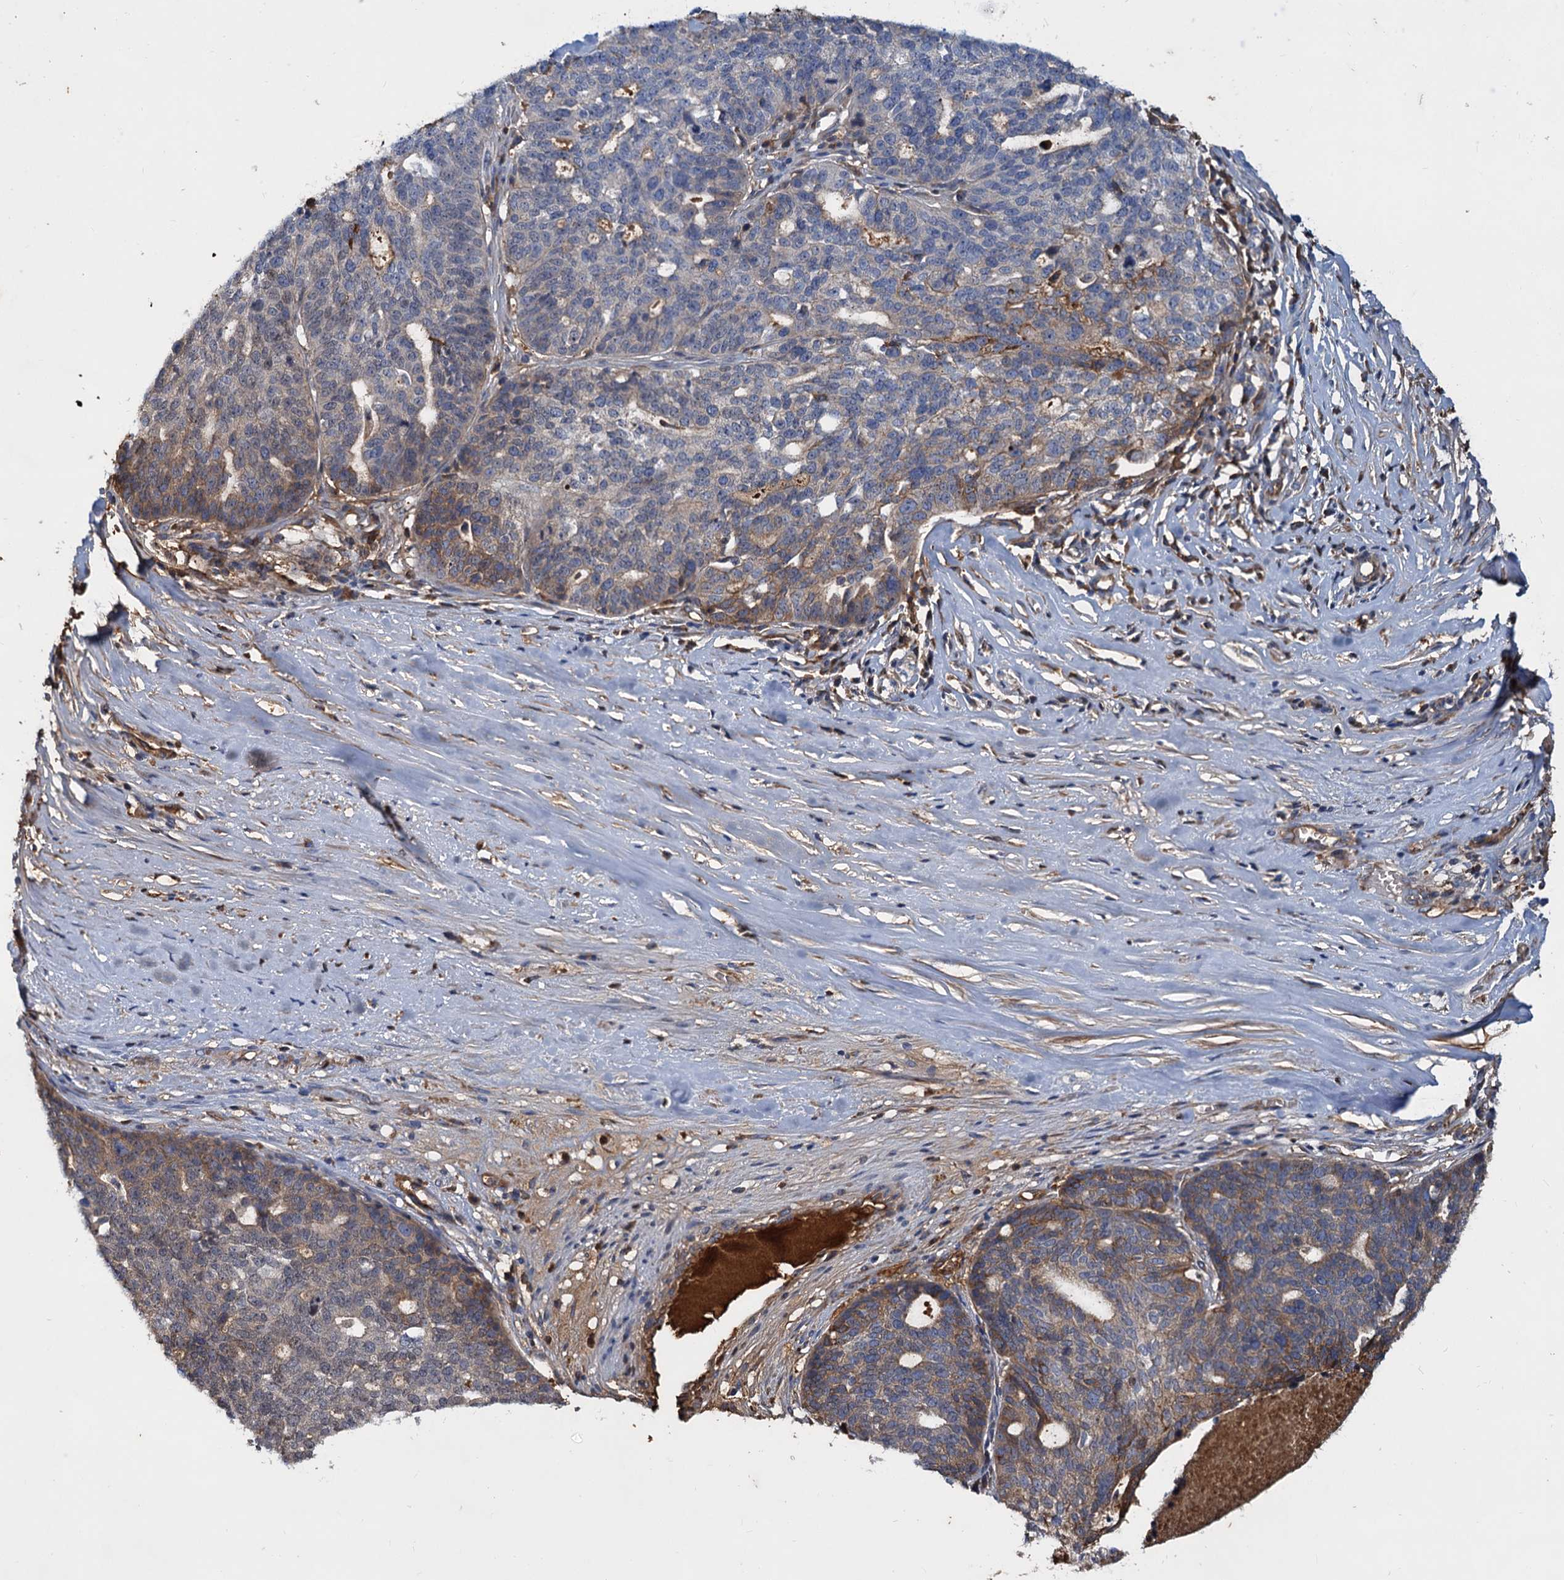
{"staining": {"intensity": "moderate", "quantity": "25%-75%", "location": "cytoplasmic/membranous"}, "tissue": "ovarian cancer", "cell_type": "Tumor cells", "image_type": "cancer", "snomed": [{"axis": "morphology", "description": "Cystadenocarcinoma, serous, NOS"}, {"axis": "topography", "description": "Ovary"}], "caption": "An image of human ovarian cancer stained for a protein demonstrates moderate cytoplasmic/membranous brown staining in tumor cells.", "gene": "CHRD", "patient": {"sex": "female", "age": 59}}